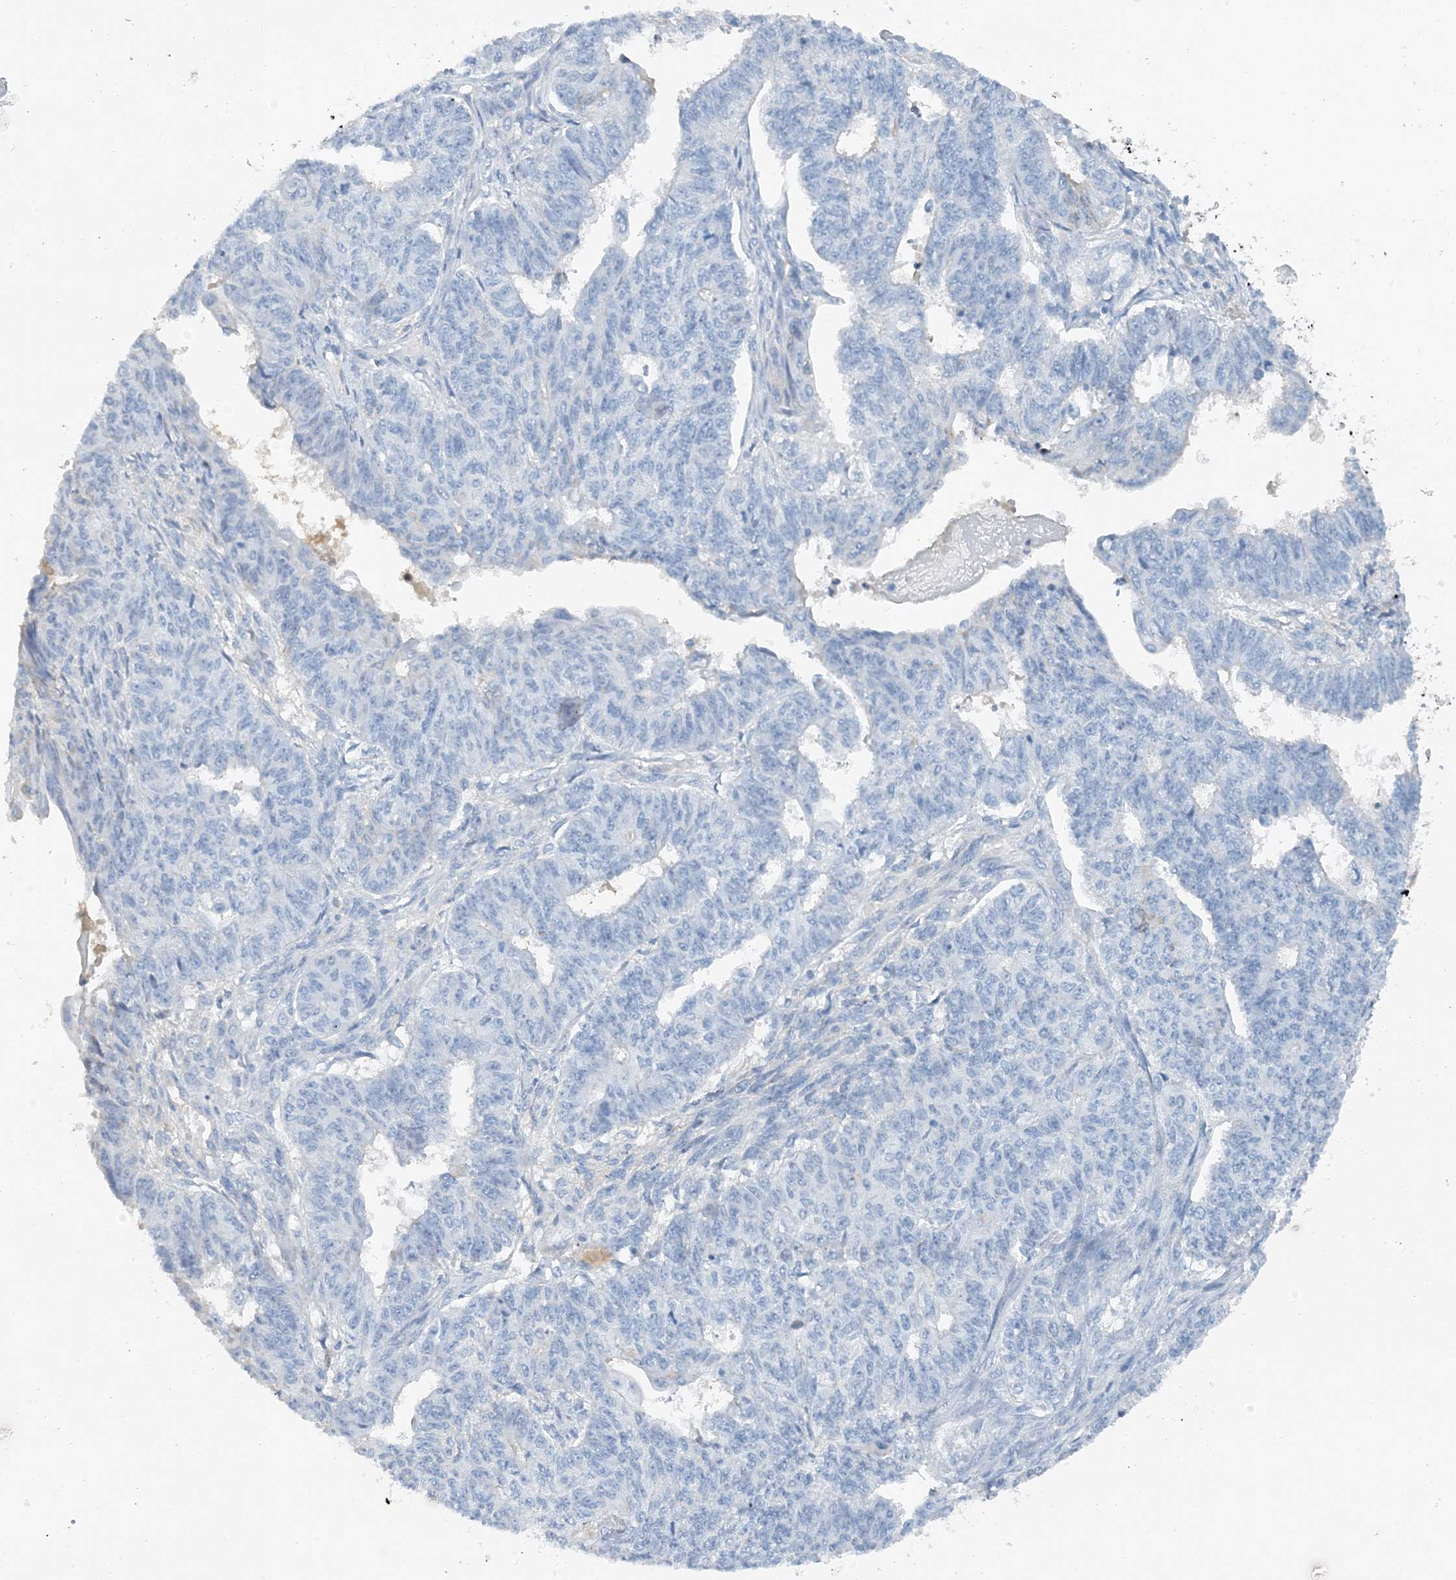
{"staining": {"intensity": "negative", "quantity": "none", "location": "none"}, "tissue": "endometrial cancer", "cell_type": "Tumor cells", "image_type": "cancer", "snomed": [{"axis": "morphology", "description": "Adenocarcinoma, NOS"}, {"axis": "topography", "description": "Endometrium"}], "caption": "Tumor cells are negative for protein expression in human adenocarcinoma (endometrial).", "gene": "CTRL", "patient": {"sex": "female", "age": 32}}